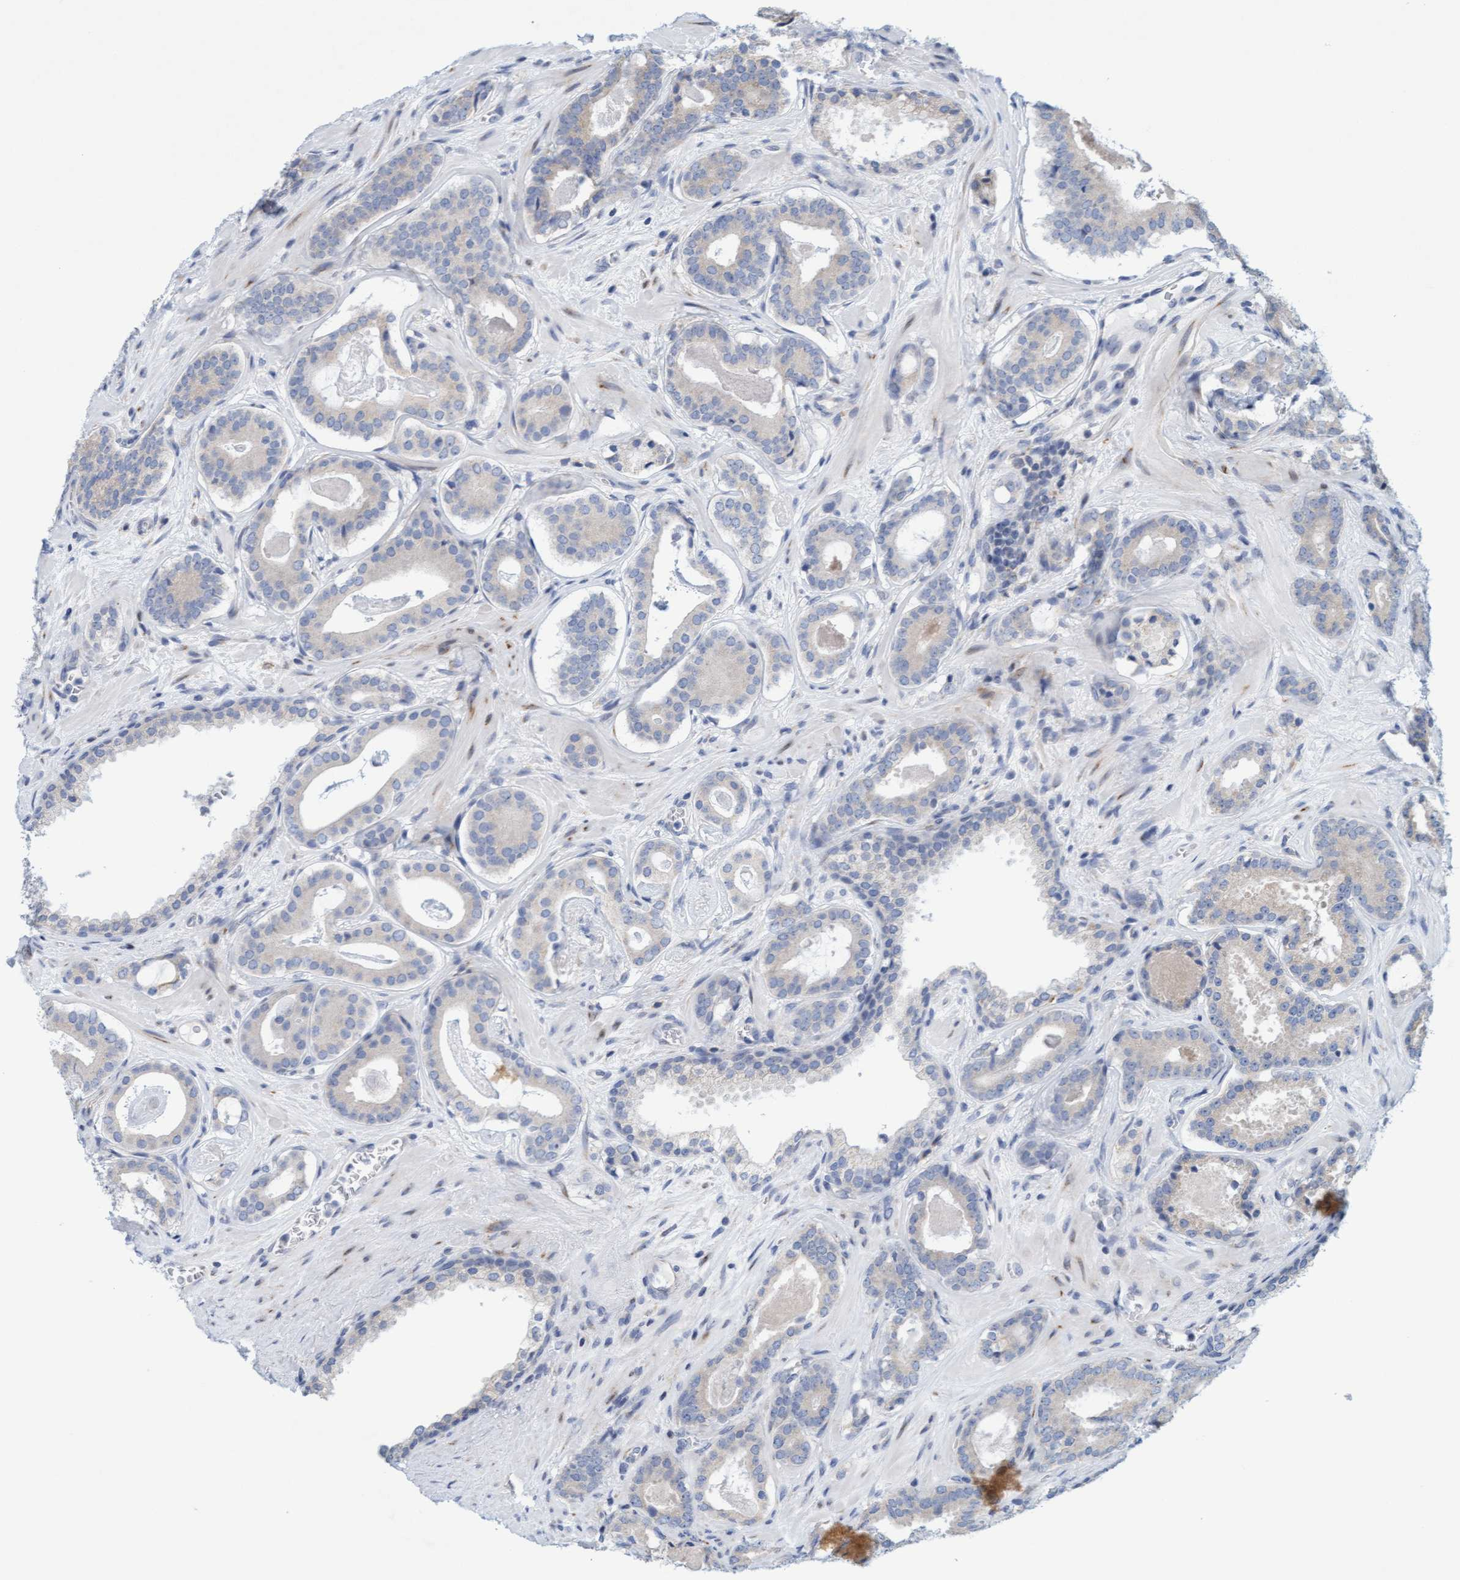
{"staining": {"intensity": "negative", "quantity": "none", "location": "none"}, "tissue": "prostate cancer", "cell_type": "Tumor cells", "image_type": "cancer", "snomed": [{"axis": "morphology", "description": "Adenocarcinoma, High grade"}, {"axis": "topography", "description": "Prostate"}], "caption": "Immunohistochemistry (IHC) of human prostate cancer displays no expression in tumor cells. Brightfield microscopy of immunohistochemistry (IHC) stained with DAB (3,3'-diaminobenzidine) (brown) and hematoxylin (blue), captured at high magnification.", "gene": "SLC28A3", "patient": {"sex": "male", "age": 60}}